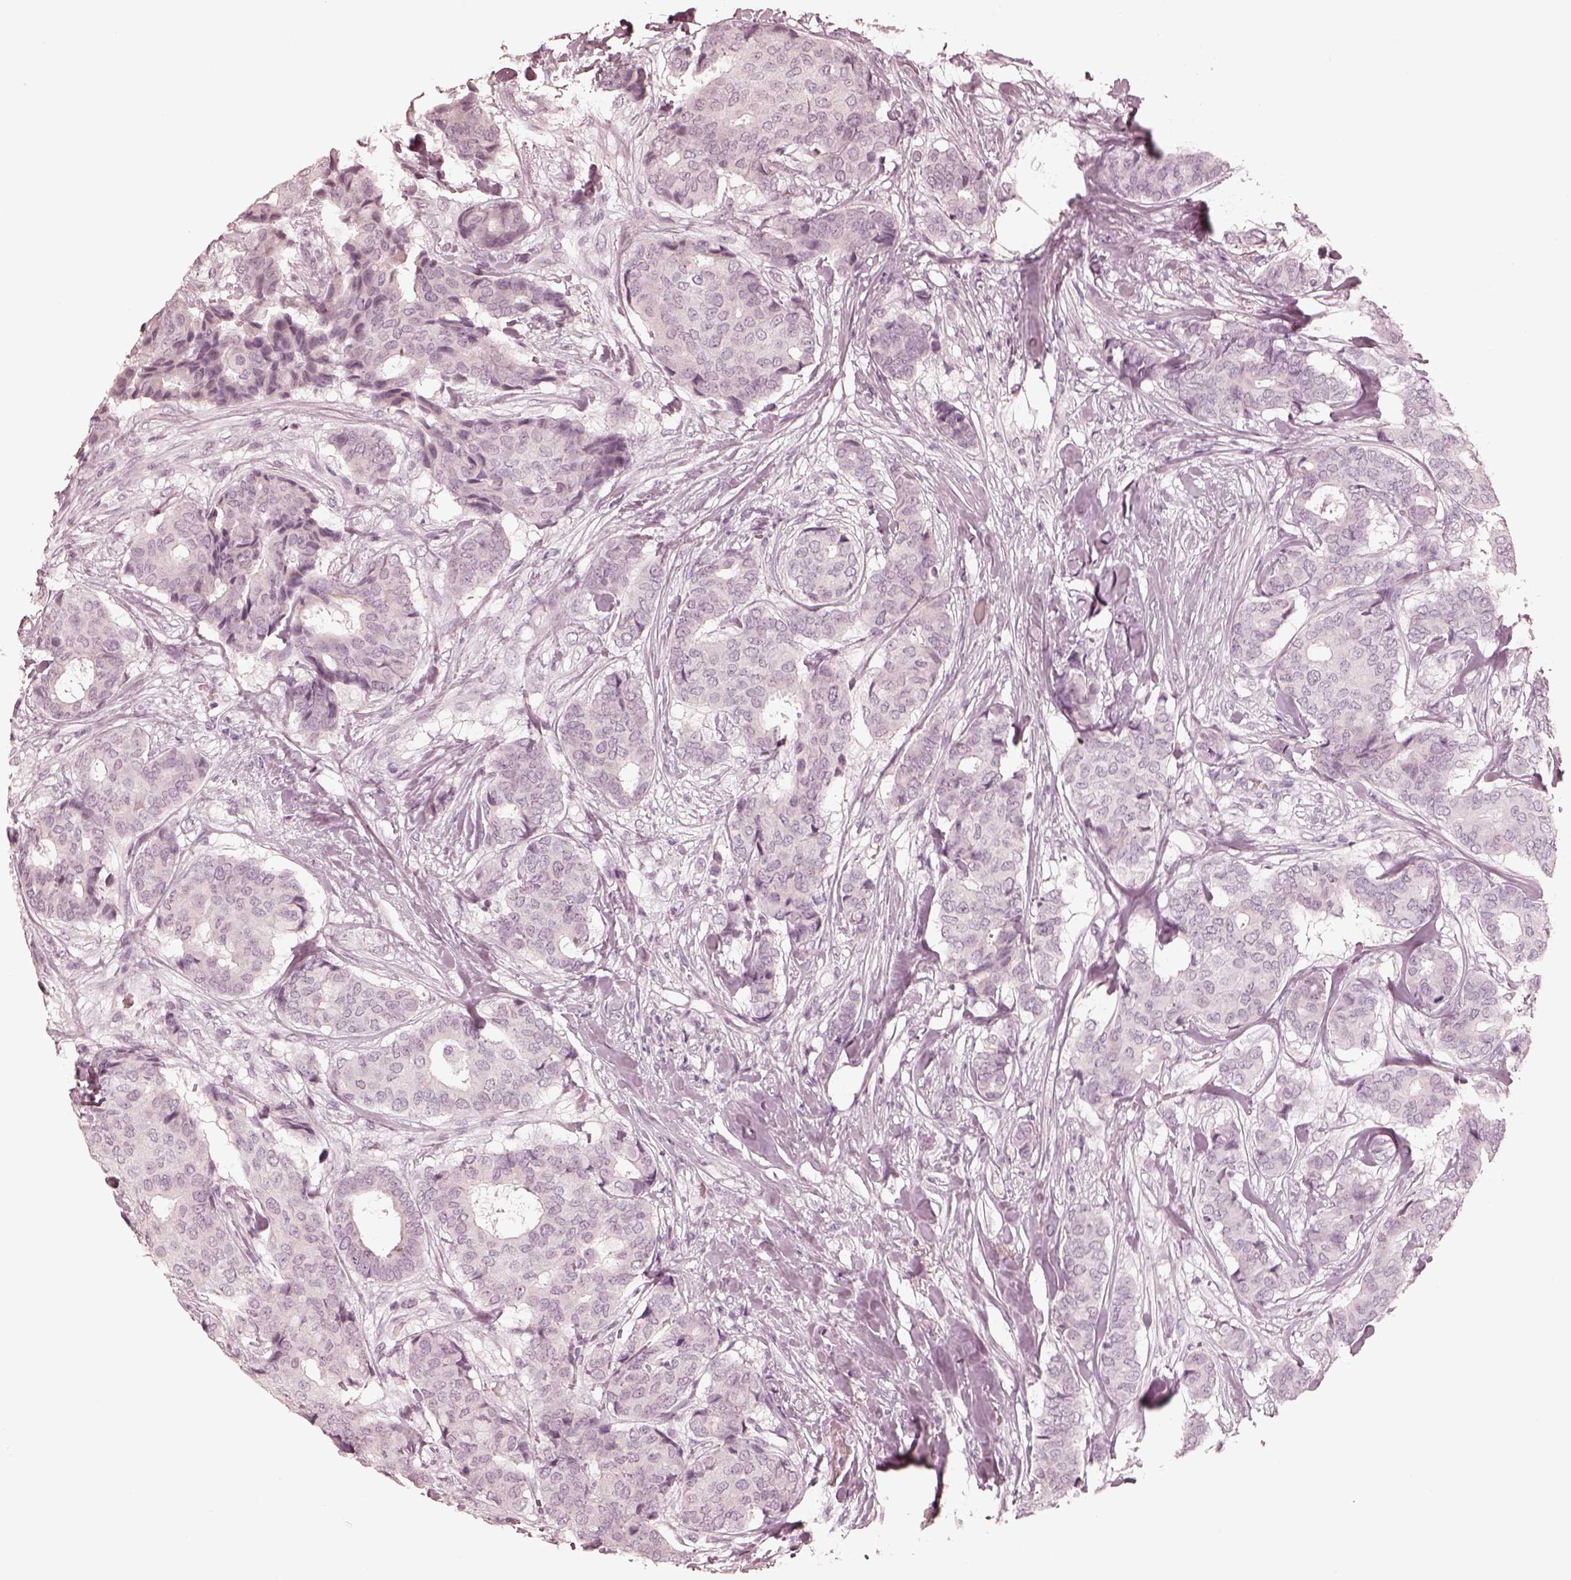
{"staining": {"intensity": "negative", "quantity": "none", "location": "none"}, "tissue": "breast cancer", "cell_type": "Tumor cells", "image_type": "cancer", "snomed": [{"axis": "morphology", "description": "Duct carcinoma"}, {"axis": "topography", "description": "Breast"}], "caption": "Intraductal carcinoma (breast) was stained to show a protein in brown. There is no significant staining in tumor cells.", "gene": "CALR3", "patient": {"sex": "female", "age": 75}}